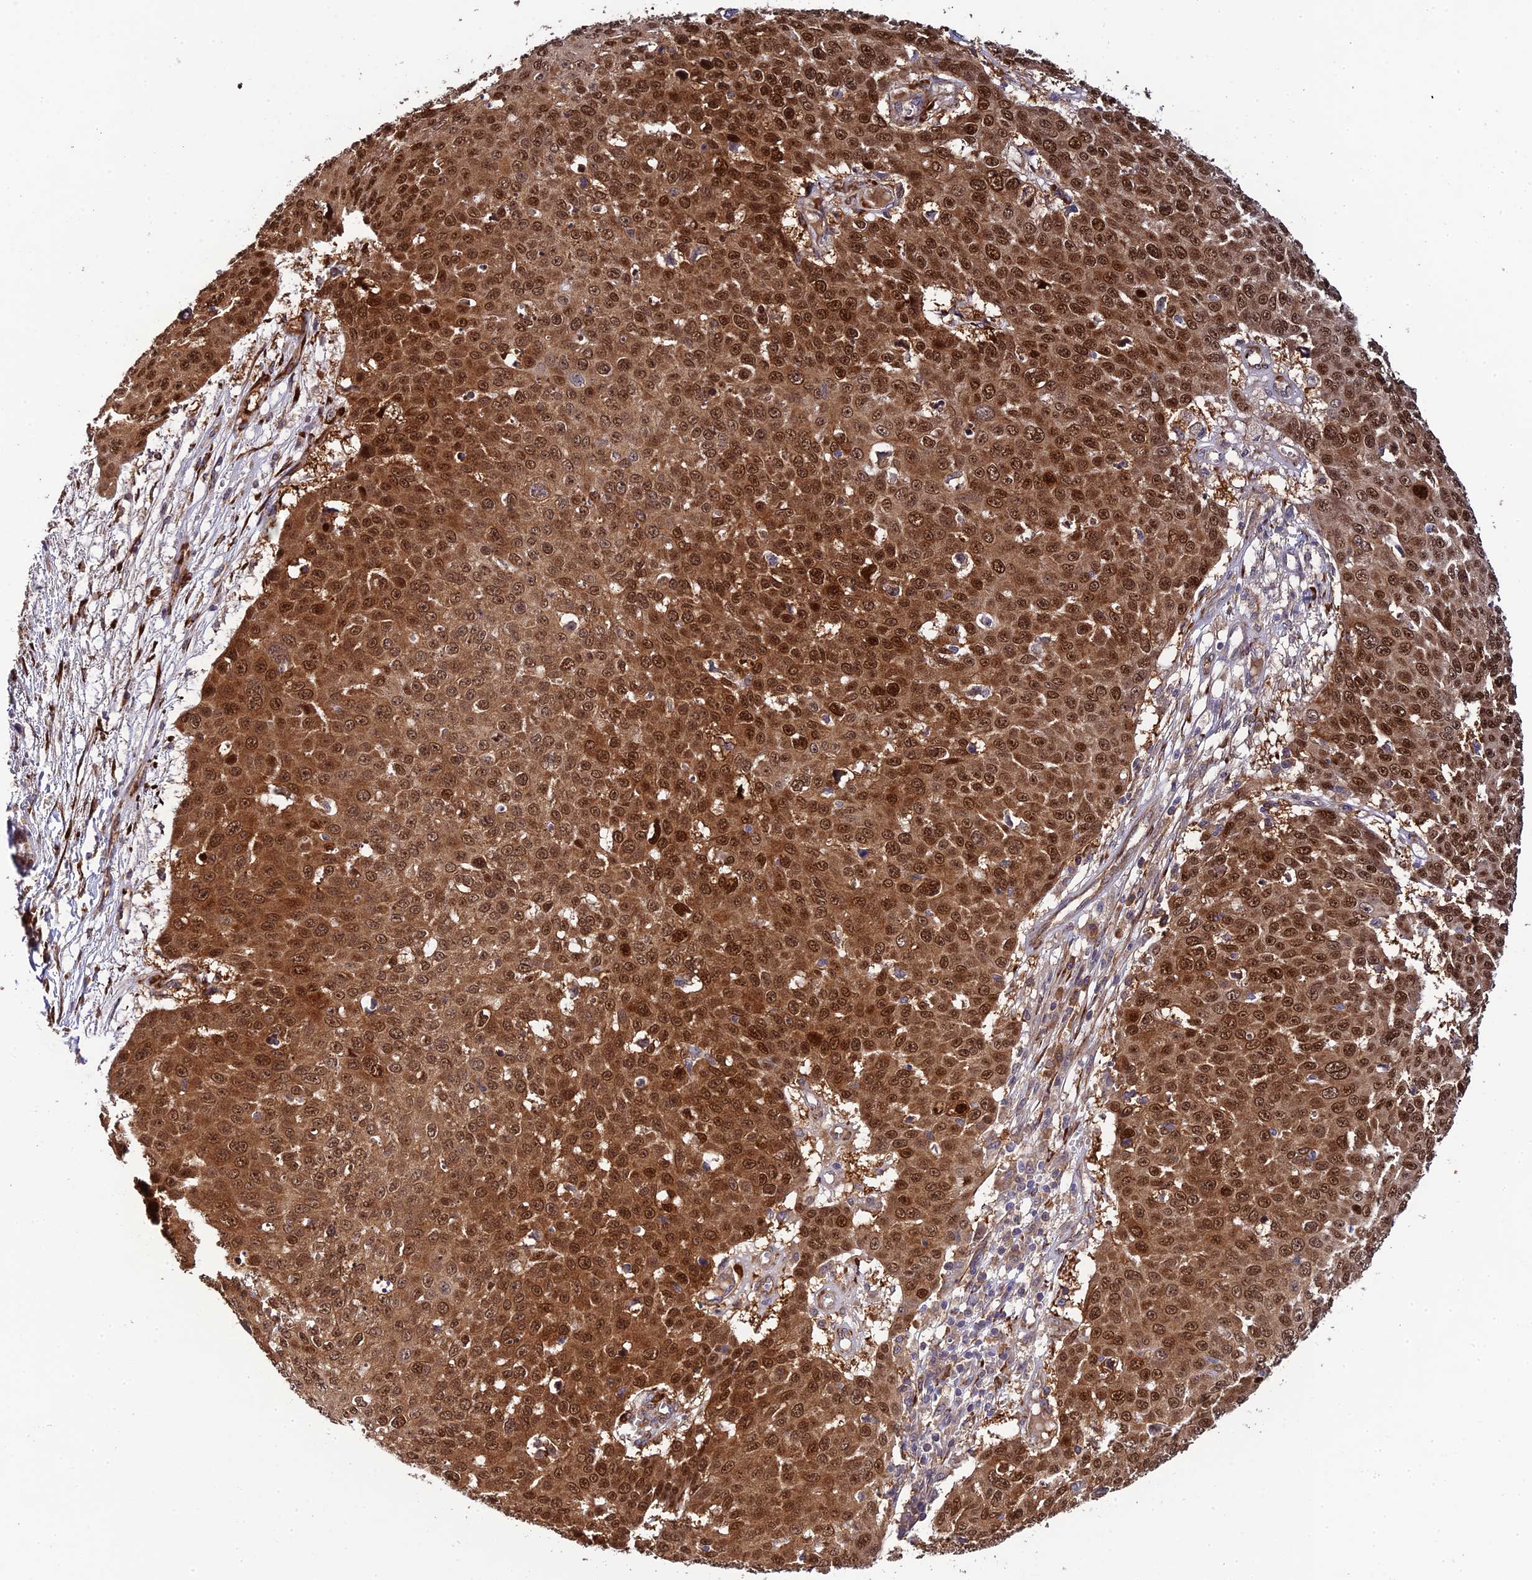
{"staining": {"intensity": "strong", "quantity": ">75%", "location": "cytoplasmic/membranous,nuclear"}, "tissue": "skin cancer", "cell_type": "Tumor cells", "image_type": "cancer", "snomed": [{"axis": "morphology", "description": "Squamous cell carcinoma, NOS"}, {"axis": "topography", "description": "Skin"}], "caption": "Skin squamous cell carcinoma stained for a protein shows strong cytoplasmic/membranous and nuclear positivity in tumor cells.", "gene": "P3H3", "patient": {"sex": "male", "age": 71}}